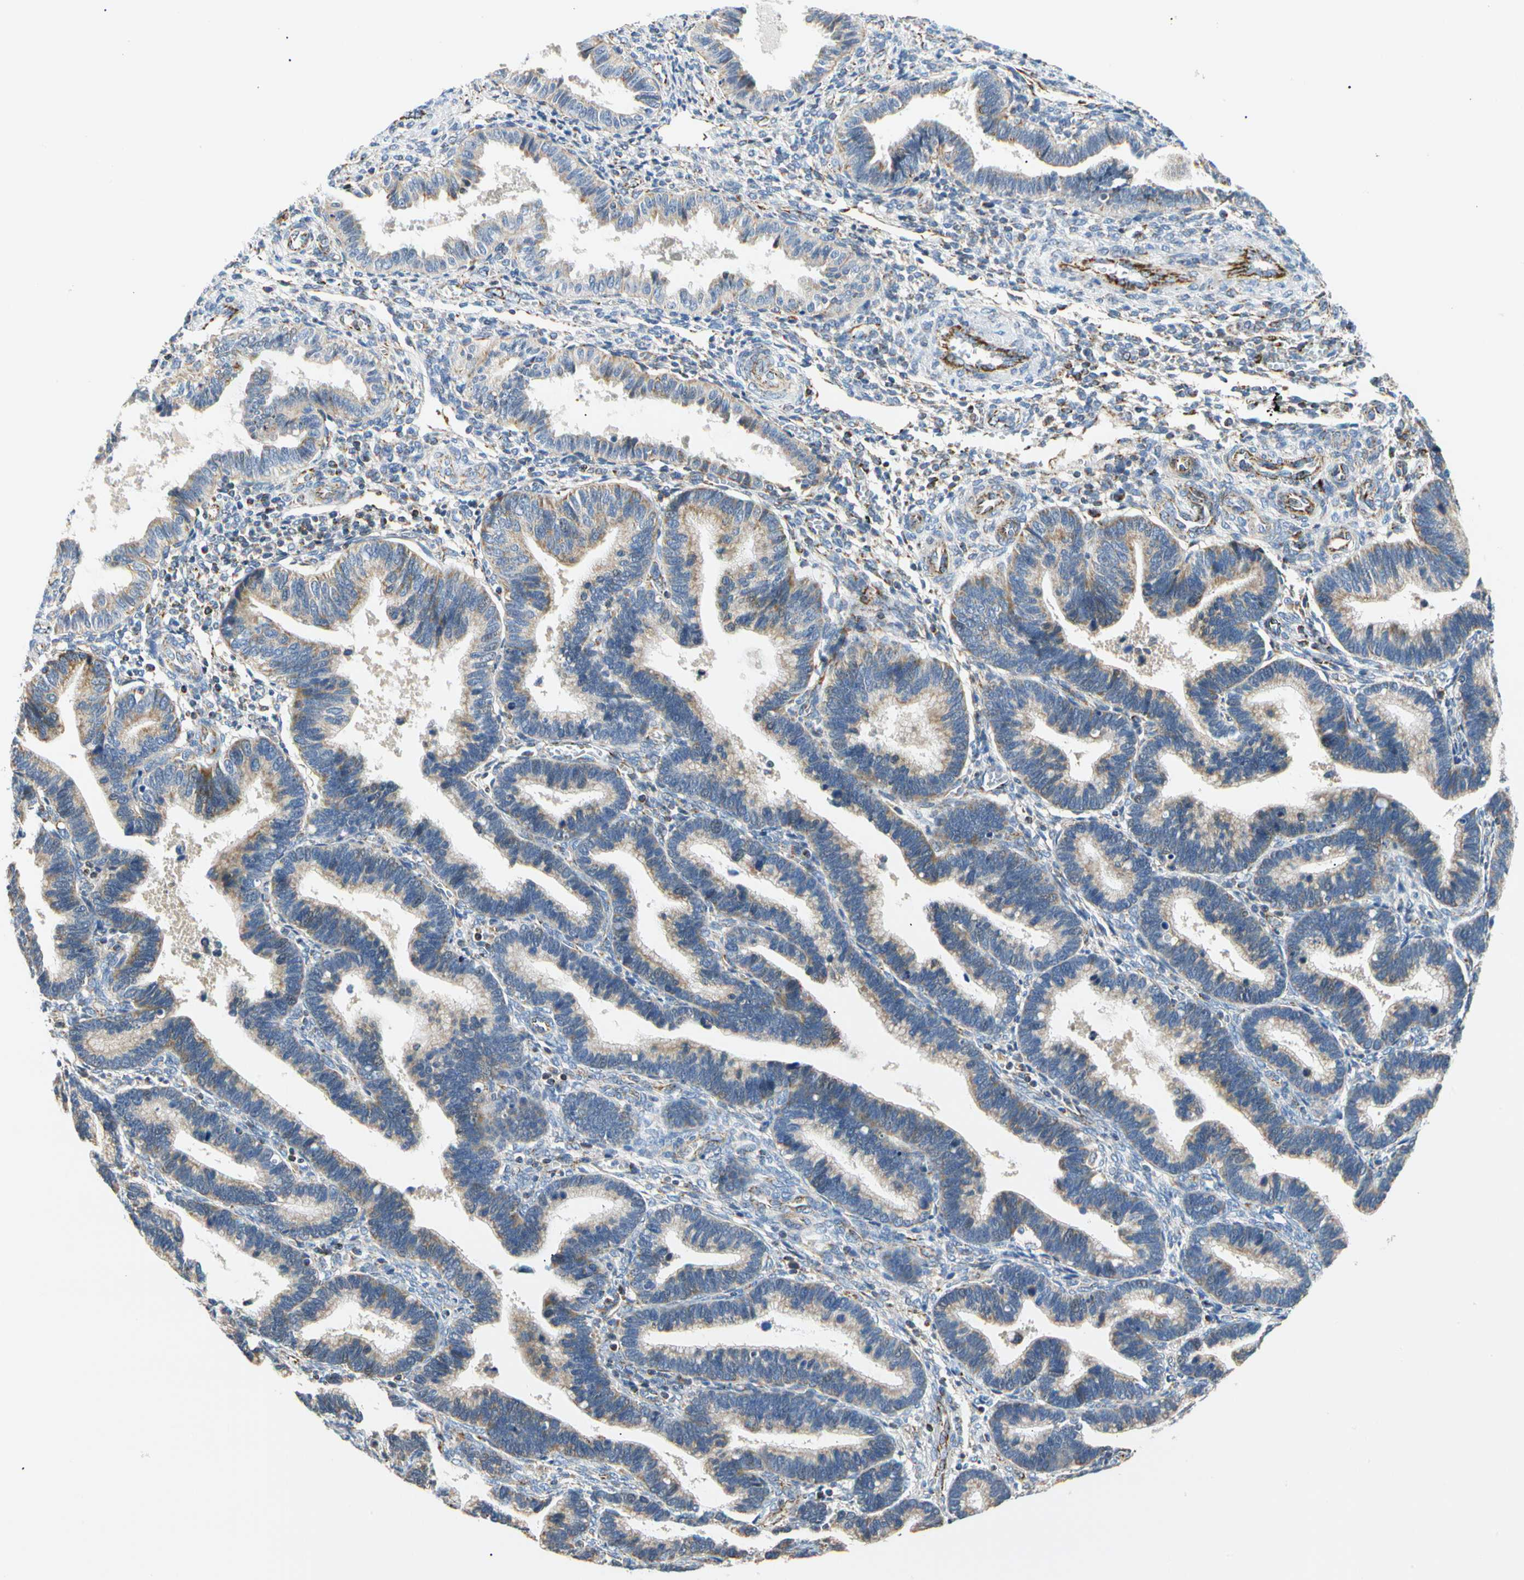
{"staining": {"intensity": "moderate", "quantity": "<25%", "location": "cytoplasmic/membranous"}, "tissue": "endometrium", "cell_type": "Cells in endometrial stroma", "image_type": "normal", "snomed": [{"axis": "morphology", "description": "Normal tissue, NOS"}, {"axis": "topography", "description": "Endometrium"}], "caption": "Benign endometrium was stained to show a protein in brown. There is low levels of moderate cytoplasmic/membranous expression in approximately <25% of cells in endometrial stroma. (DAB (3,3'-diaminobenzidine) = brown stain, brightfield microscopy at high magnification).", "gene": "ACAT1", "patient": {"sex": "female", "age": 36}}